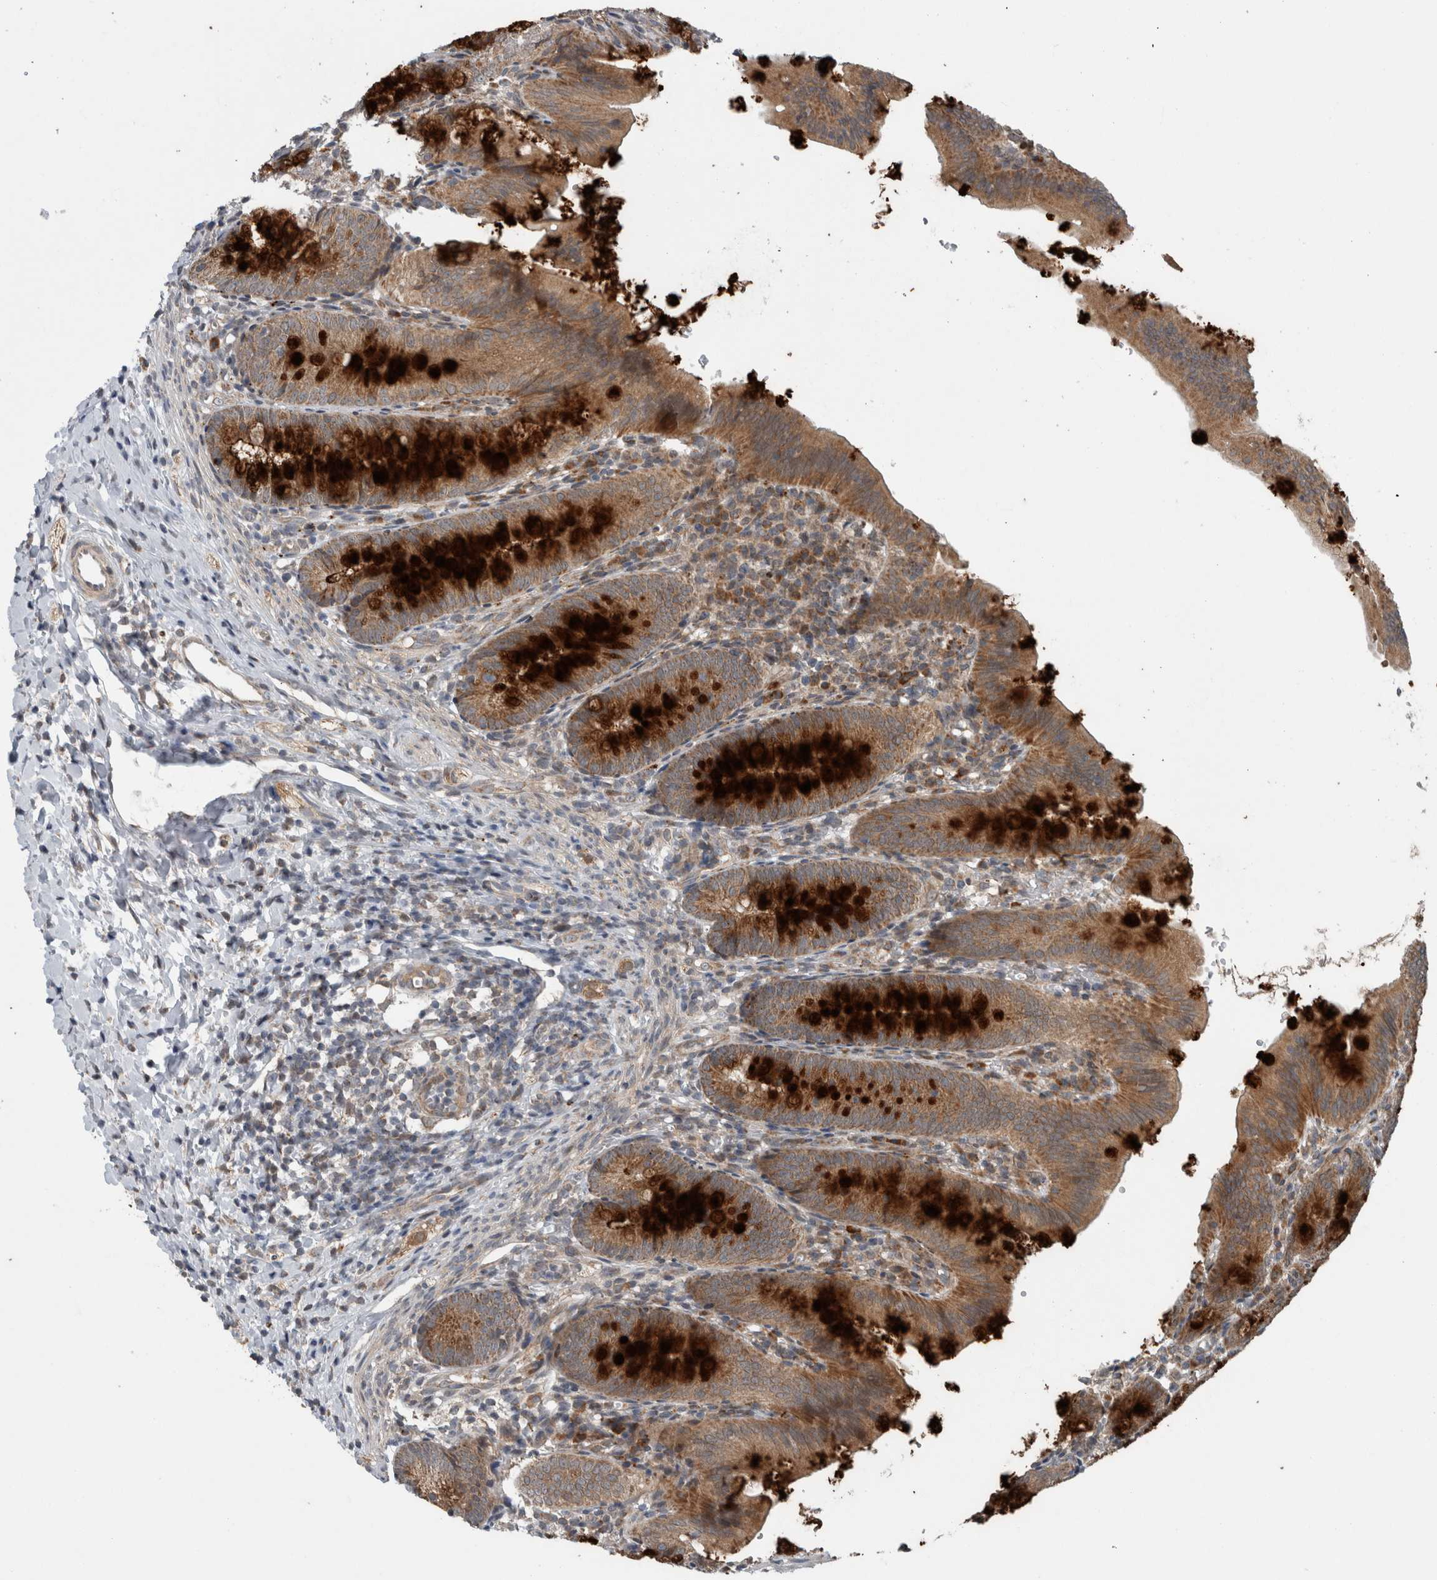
{"staining": {"intensity": "strong", "quantity": ">75%", "location": "cytoplasmic/membranous"}, "tissue": "appendix", "cell_type": "Glandular cells", "image_type": "normal", "snomed": [{"axis": "morphology", "description": "Normal tissue, NOS"}, {"axis": "topography", "description": "Appendix"}], "caption": "Strong cytoplasmic/membranous staining is seen in about >75% of glandular cells in normal appendix.", "gene": "GBA2", "patient": {"sex": "male", "age": 1}}